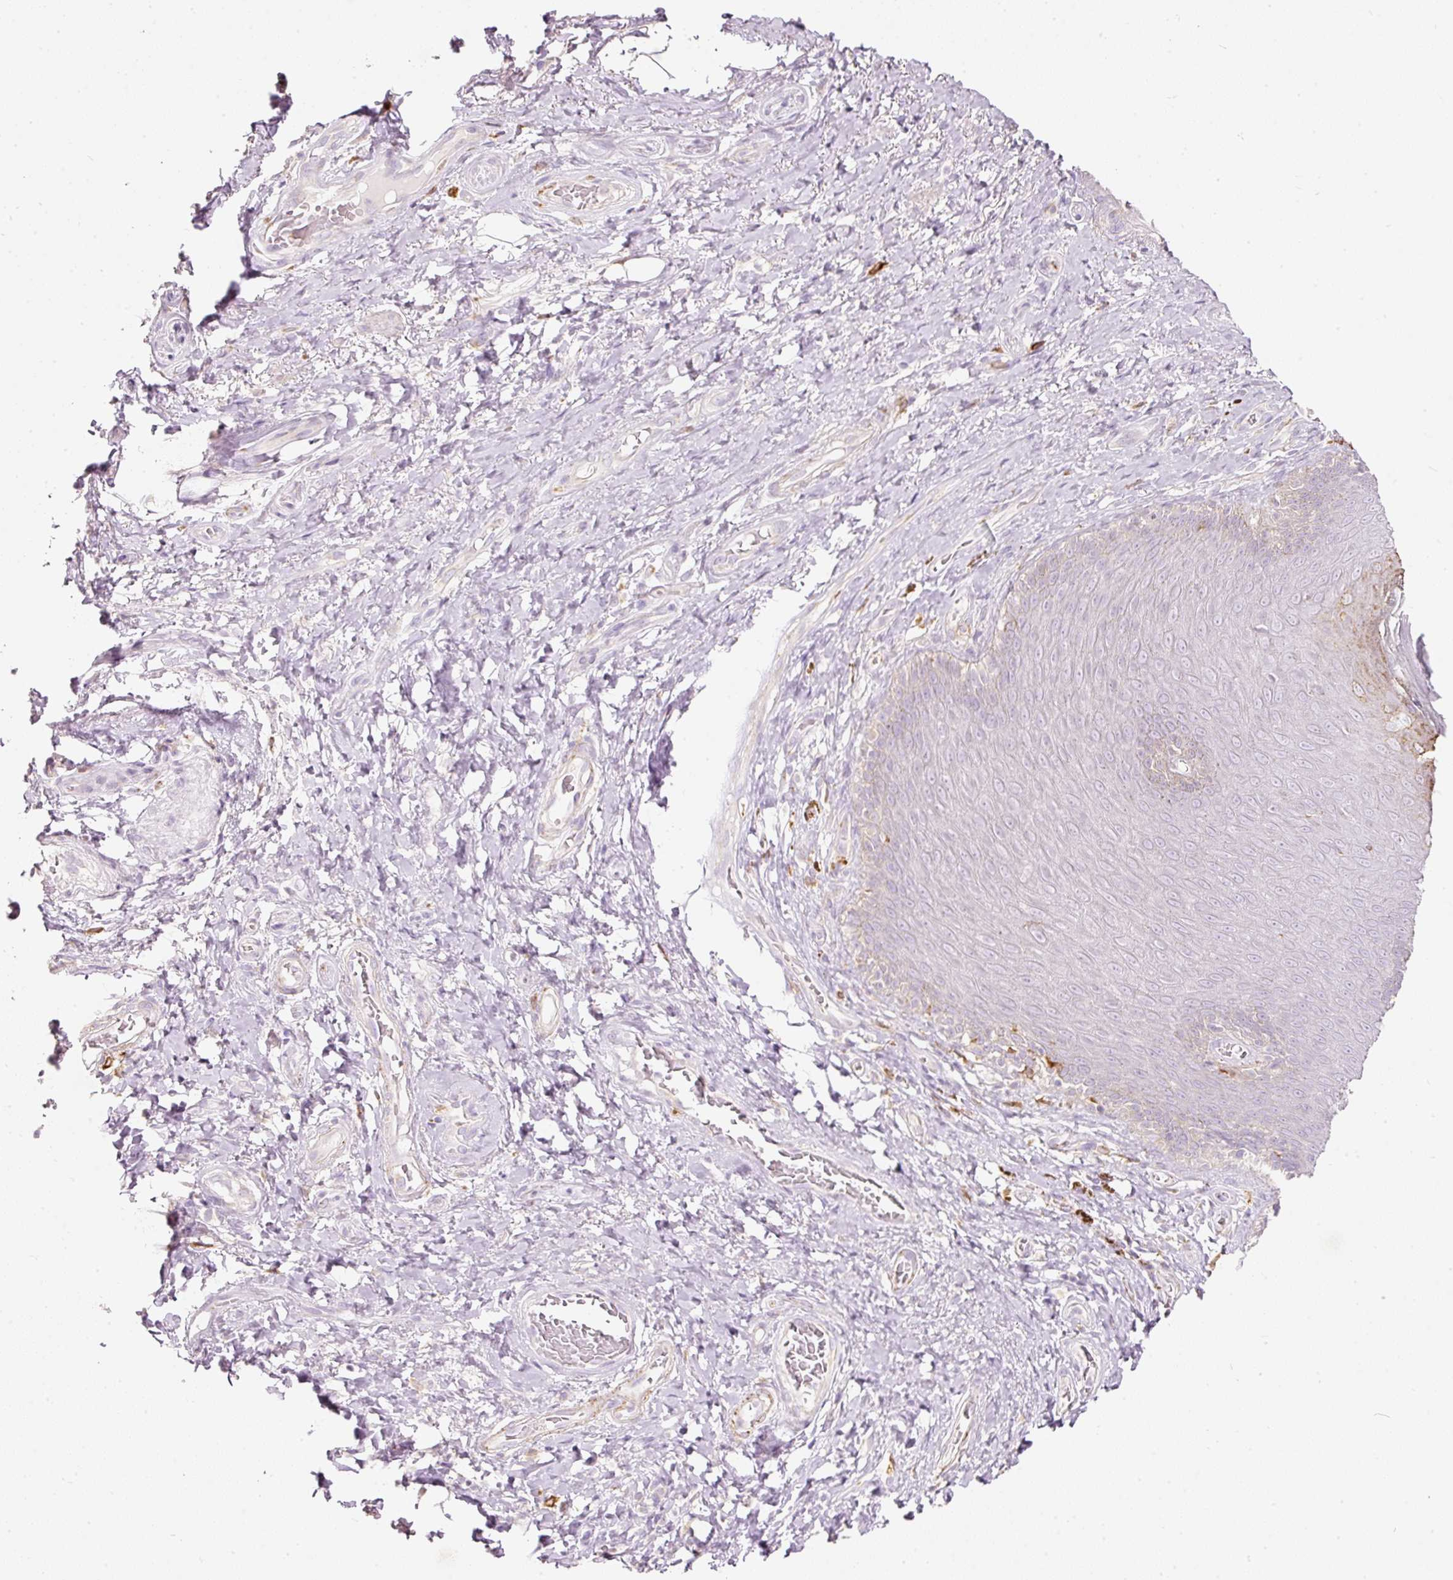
{"staining": {"intensity": "negative", "quantity": "none", "location": "none"}, "tissue": "skin", "cell_type": "Epidermal cells", "image_type": "normal", "snomed": [{"axis": "morphology", "description": "Normal tissue, NOS"}, {"axis": "topography", "description": "Anal"}, {"axis": "topography", "description": "Peripheral nerve tissue"}], "caption": "The immunohistochemistry (IHC) photomicrograph has no significant staining in epidermal cells of skin.", "gene": "MTHFD2", "patient": {"sex": "male", "age": 53}}